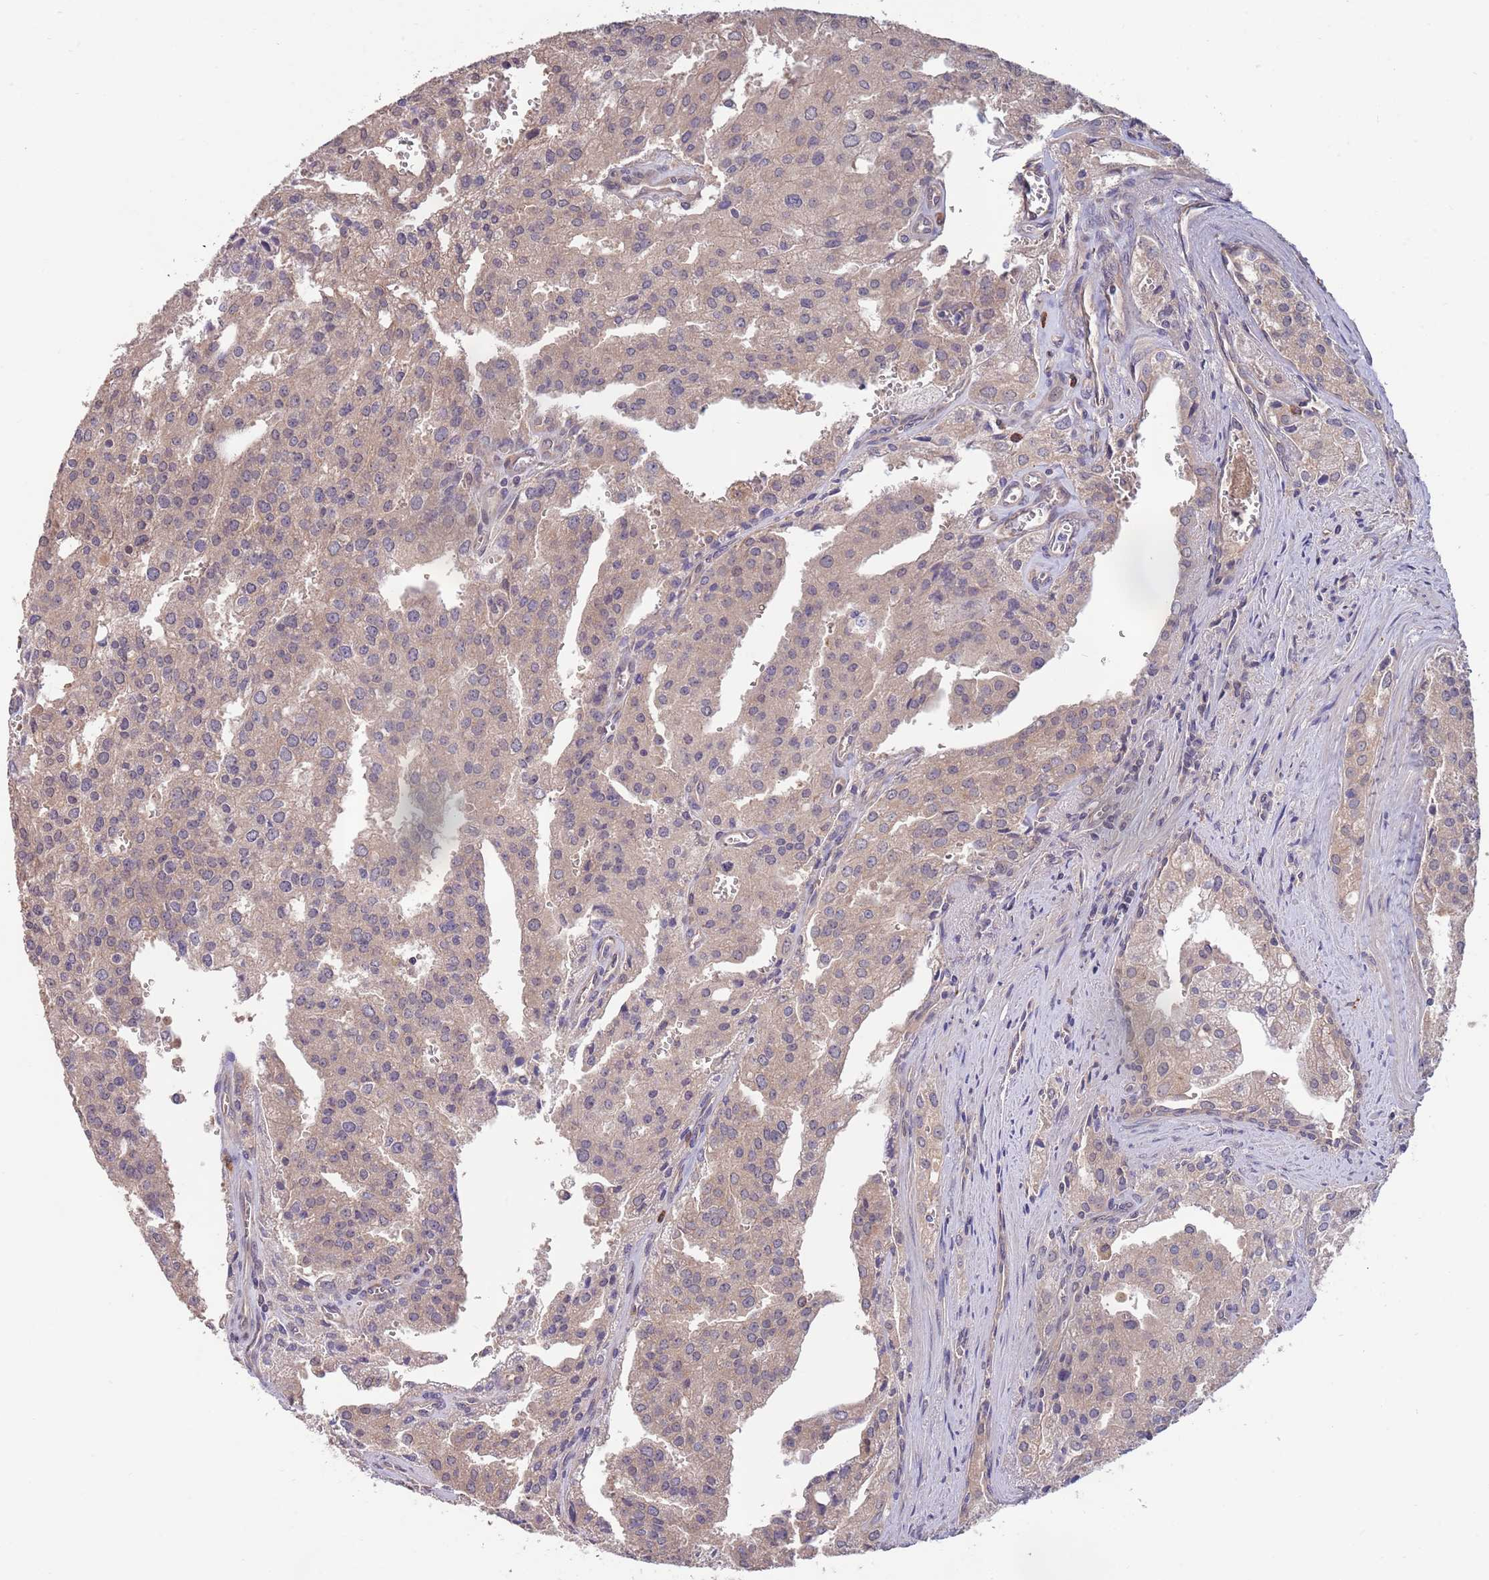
{"staining": {"intensity": "moderate", "quantity": ">75%", "location": "cytoplasmic/membranous"}, "tissue": "prostate cancer", "cell_type": "Tumor cells", "image_type": "cancer", "snomed": [{"axis": "morphology", "description": "Adenocarcinoma, High grade"}, {"axis": "topography", "description": "Prostate"}], "caption": "Human adenocarcinoma (high-grade) (prostate) stained with a protein marker reveals moderate staining in tumor cells.", "gene": "MARVELD2", "patient": {"sex": "male", "age": 68}}